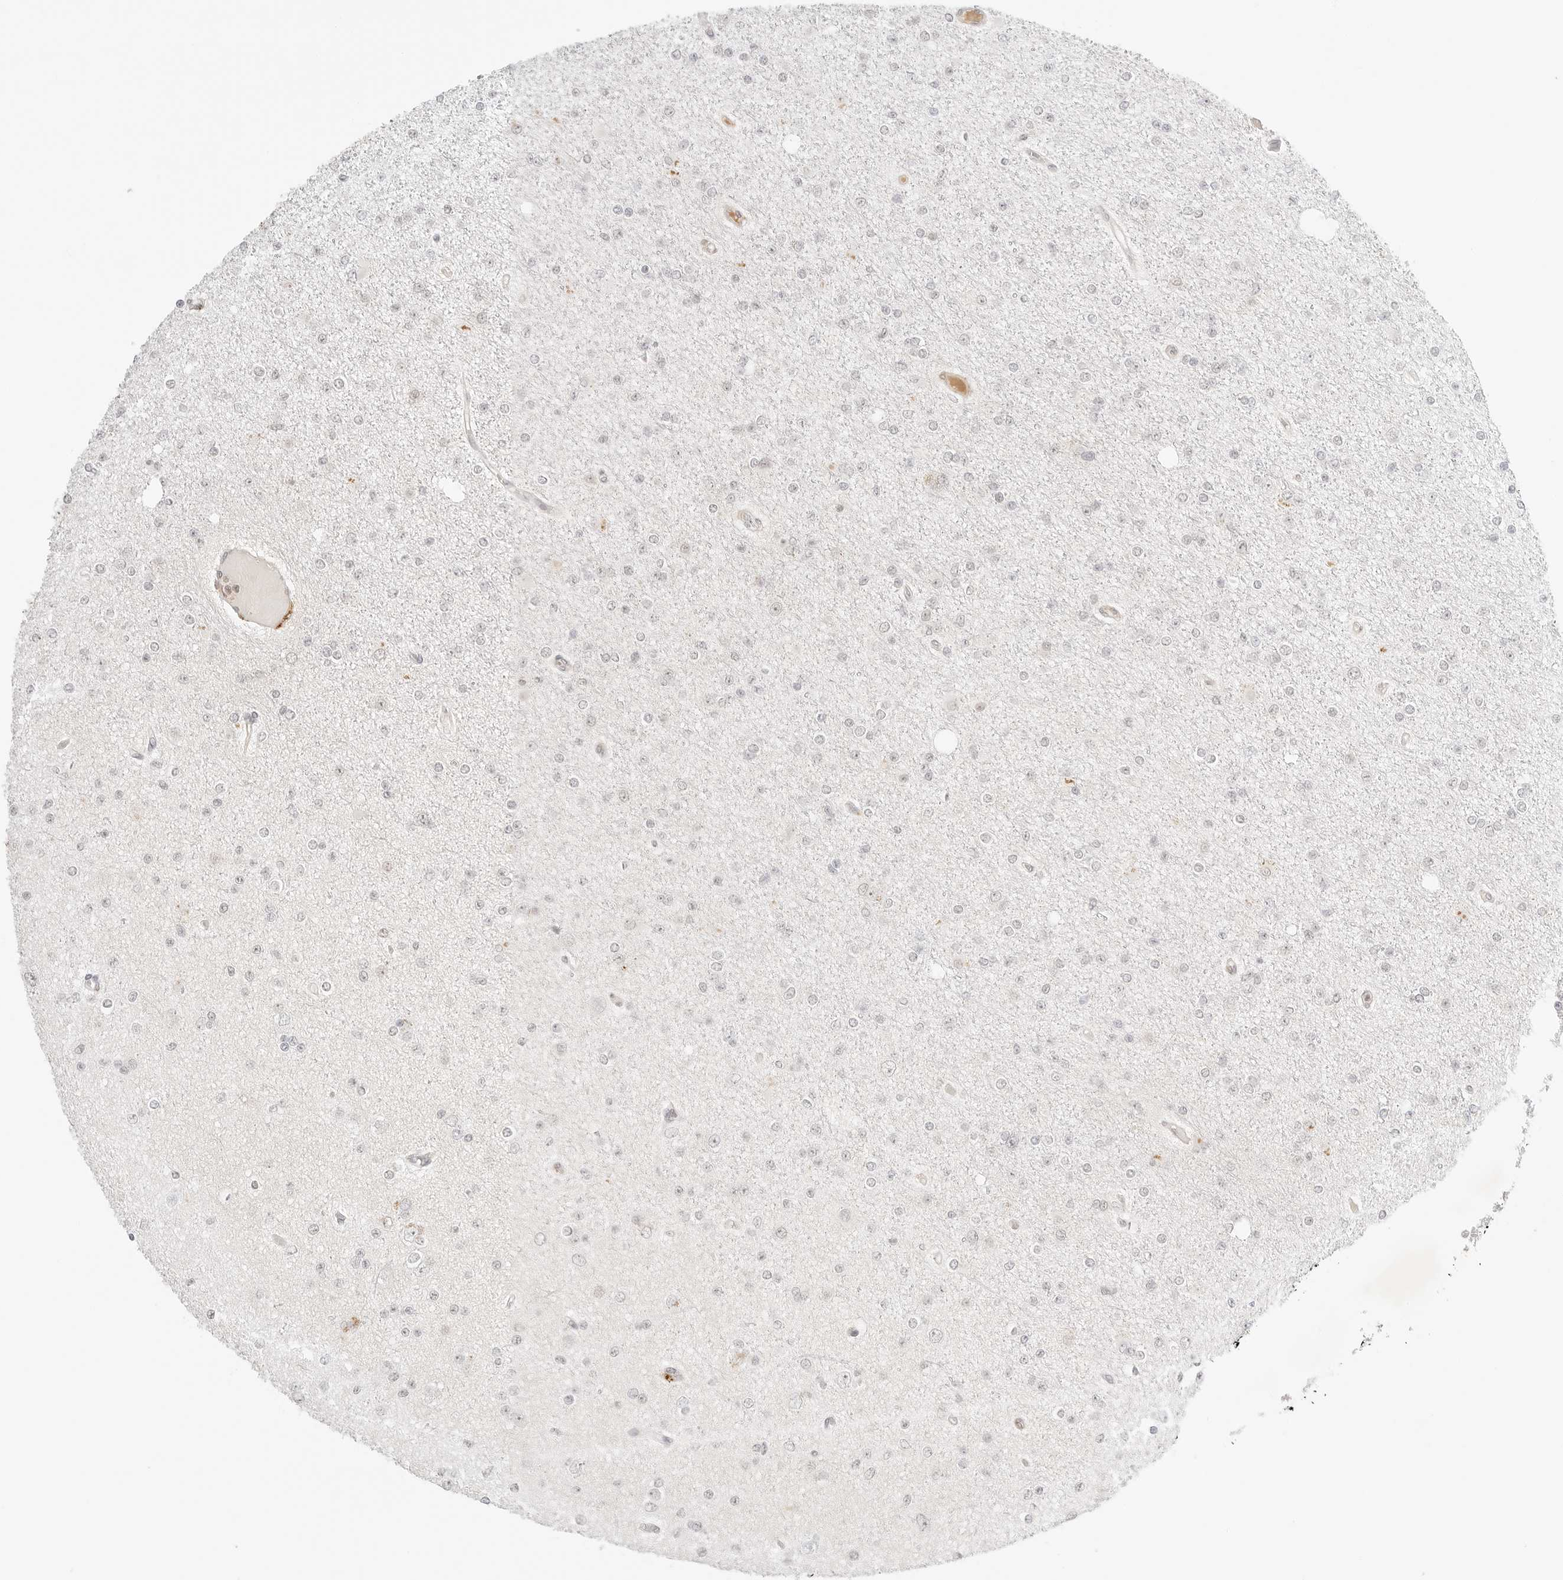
{"staining": {"intensity": "negative", "quantity": "none", "location": "none"}, "tissue": "glioma", "cell_type": "Tumor cells", "image_type": "cancer", "snomed": [{"axis": "morphology", "description": "Glioma, malignant, Low grade"}, {"axis": "topography", "description": "Brain"}], "caption": "Tumor cells are negative for protein expression in human glioma. The staining was performed using DAB to visualize the protein expression in brown, while the nuclei were stained in blue with hematoxylin (Magnification: 20x).", "gene": "RPS6KL1", "patient": {"sex": "female", "age": 22}}